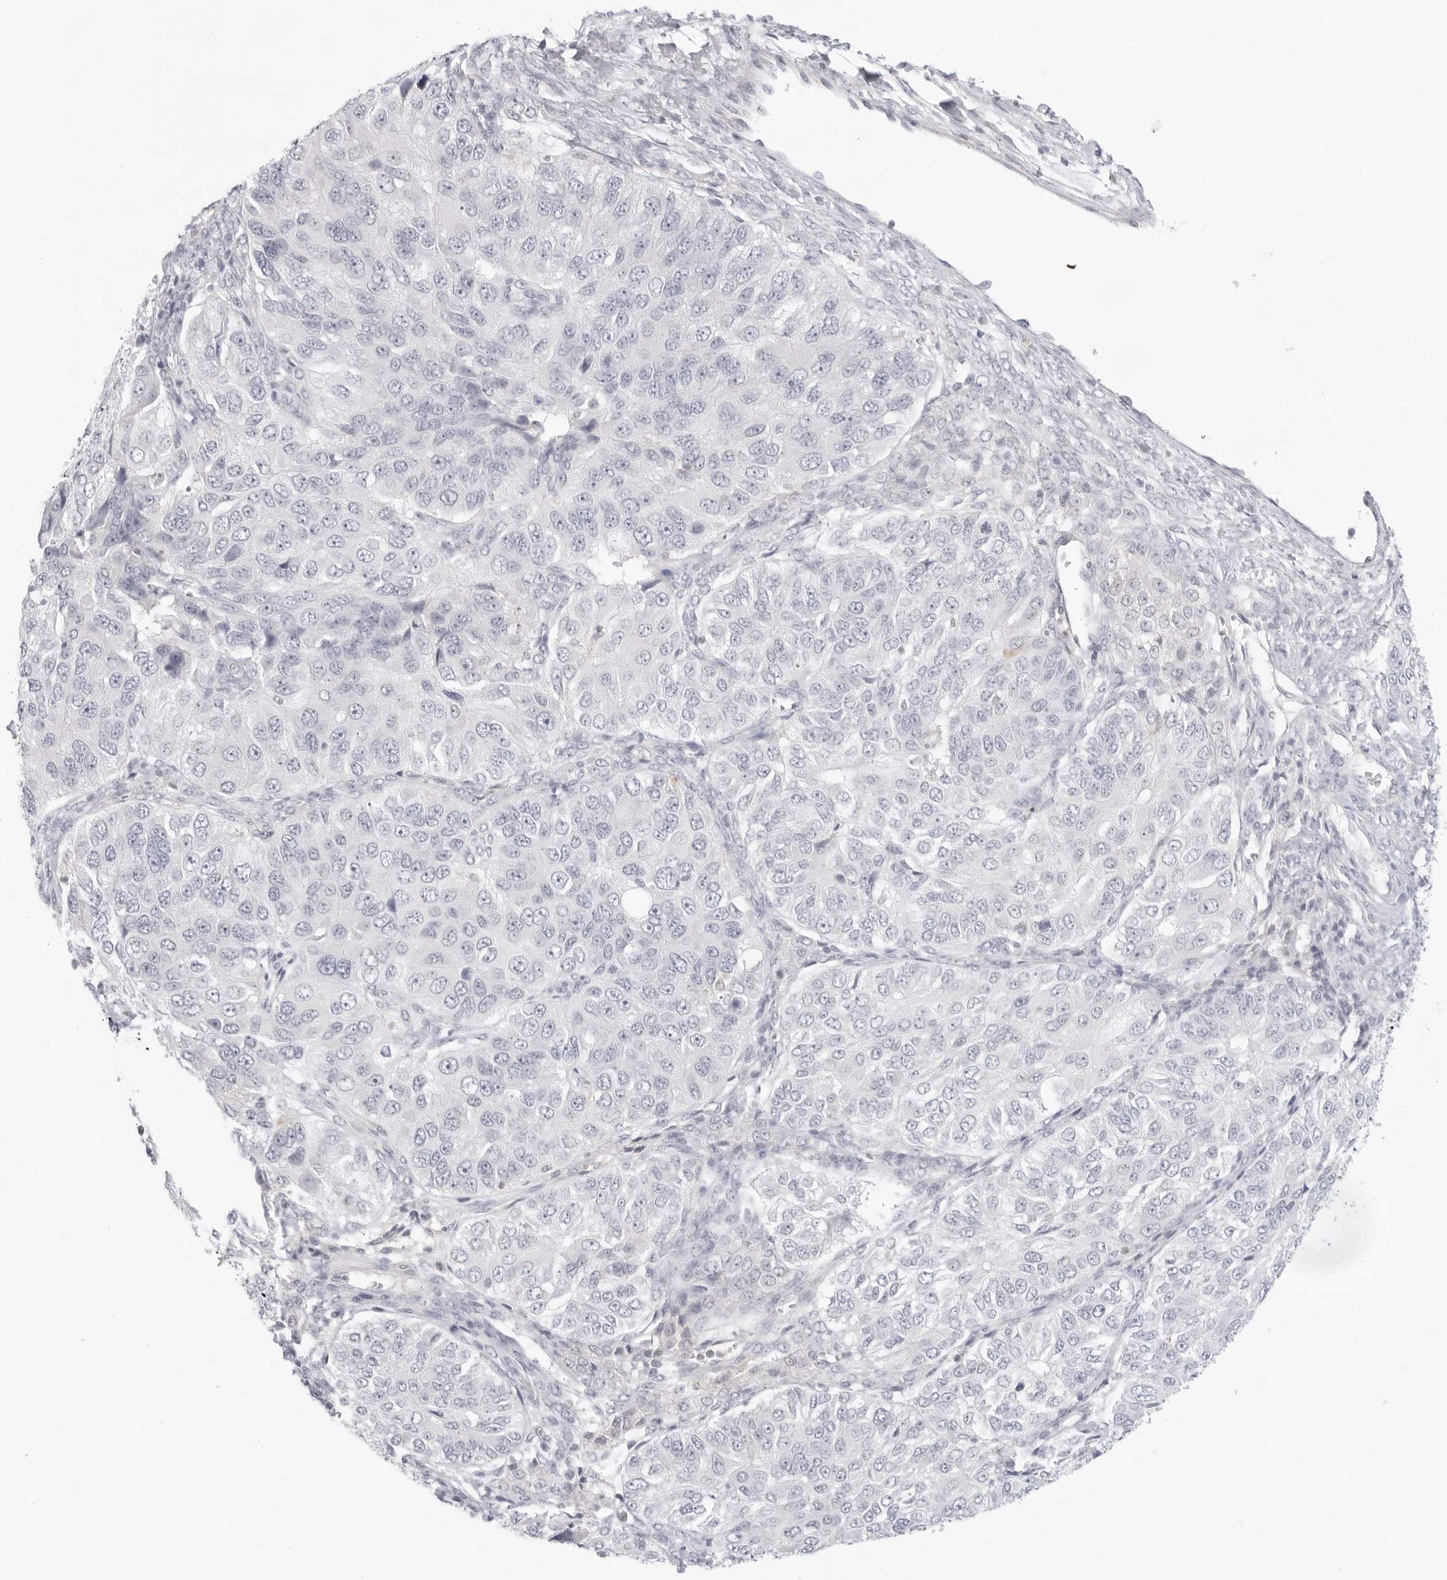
{"staining": {"intensity": "negative", "quantity": "none", "location": "none"}, "tissue": "ovarian cancer", "cell_type": "Tumor cells", "image_type": "cancer", "snomed": [{"axis": "morphology", "description": "Carcinoma, endometroid"}, {"axis": "topography", "description": "Ovary"}], "caption": "Ovarian endometroid carcinoma was stained to show a protein in brown. There is no significant positivity in tumor cells.", "gene": "TNFRSF14", "patient": {"sex": "female", "age": 51}}